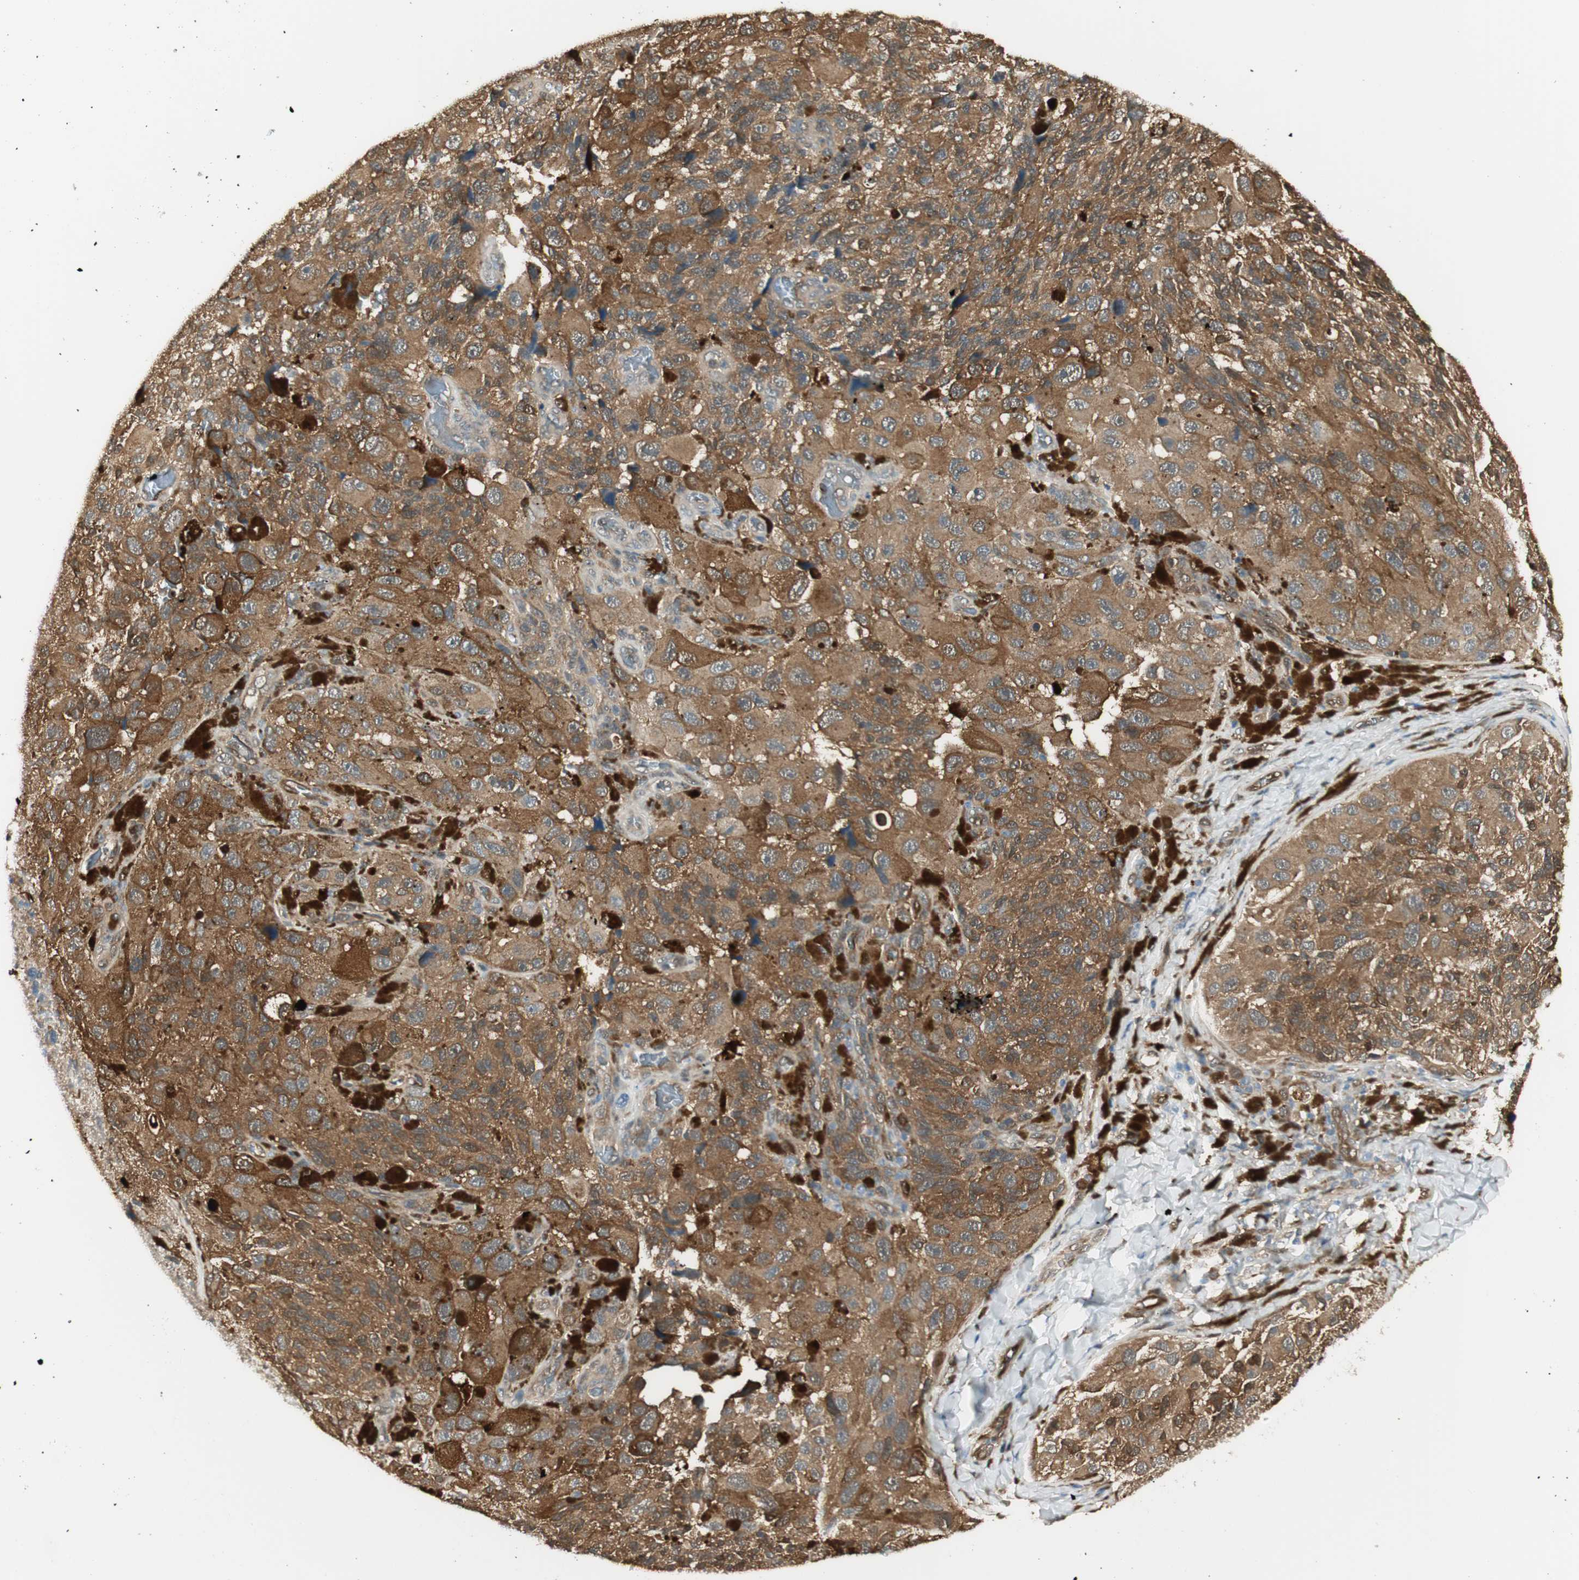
{"staining": {"intensity": "moderate", "quantity": ">75%", "location": "cytoplasmic/membranous"}, "tissue": "melanoma", "cell_type": "Tumor cells", "image_type": "cancer", "snomed": [{"axis": "morphology", "description": "Malignant melanoma, NOS"}, {"axis": "topography", "description": "Skin"}], "caption": "The immunohistochemical stain highlights moderate cytoplasmic/membranous expression in tumor cells of melanoma tissue. (DAB = brown stain, brightfield microscopy at high magnification).", "gene": "SERPINB6", "patient": {"sex": "female", "age": 73}}